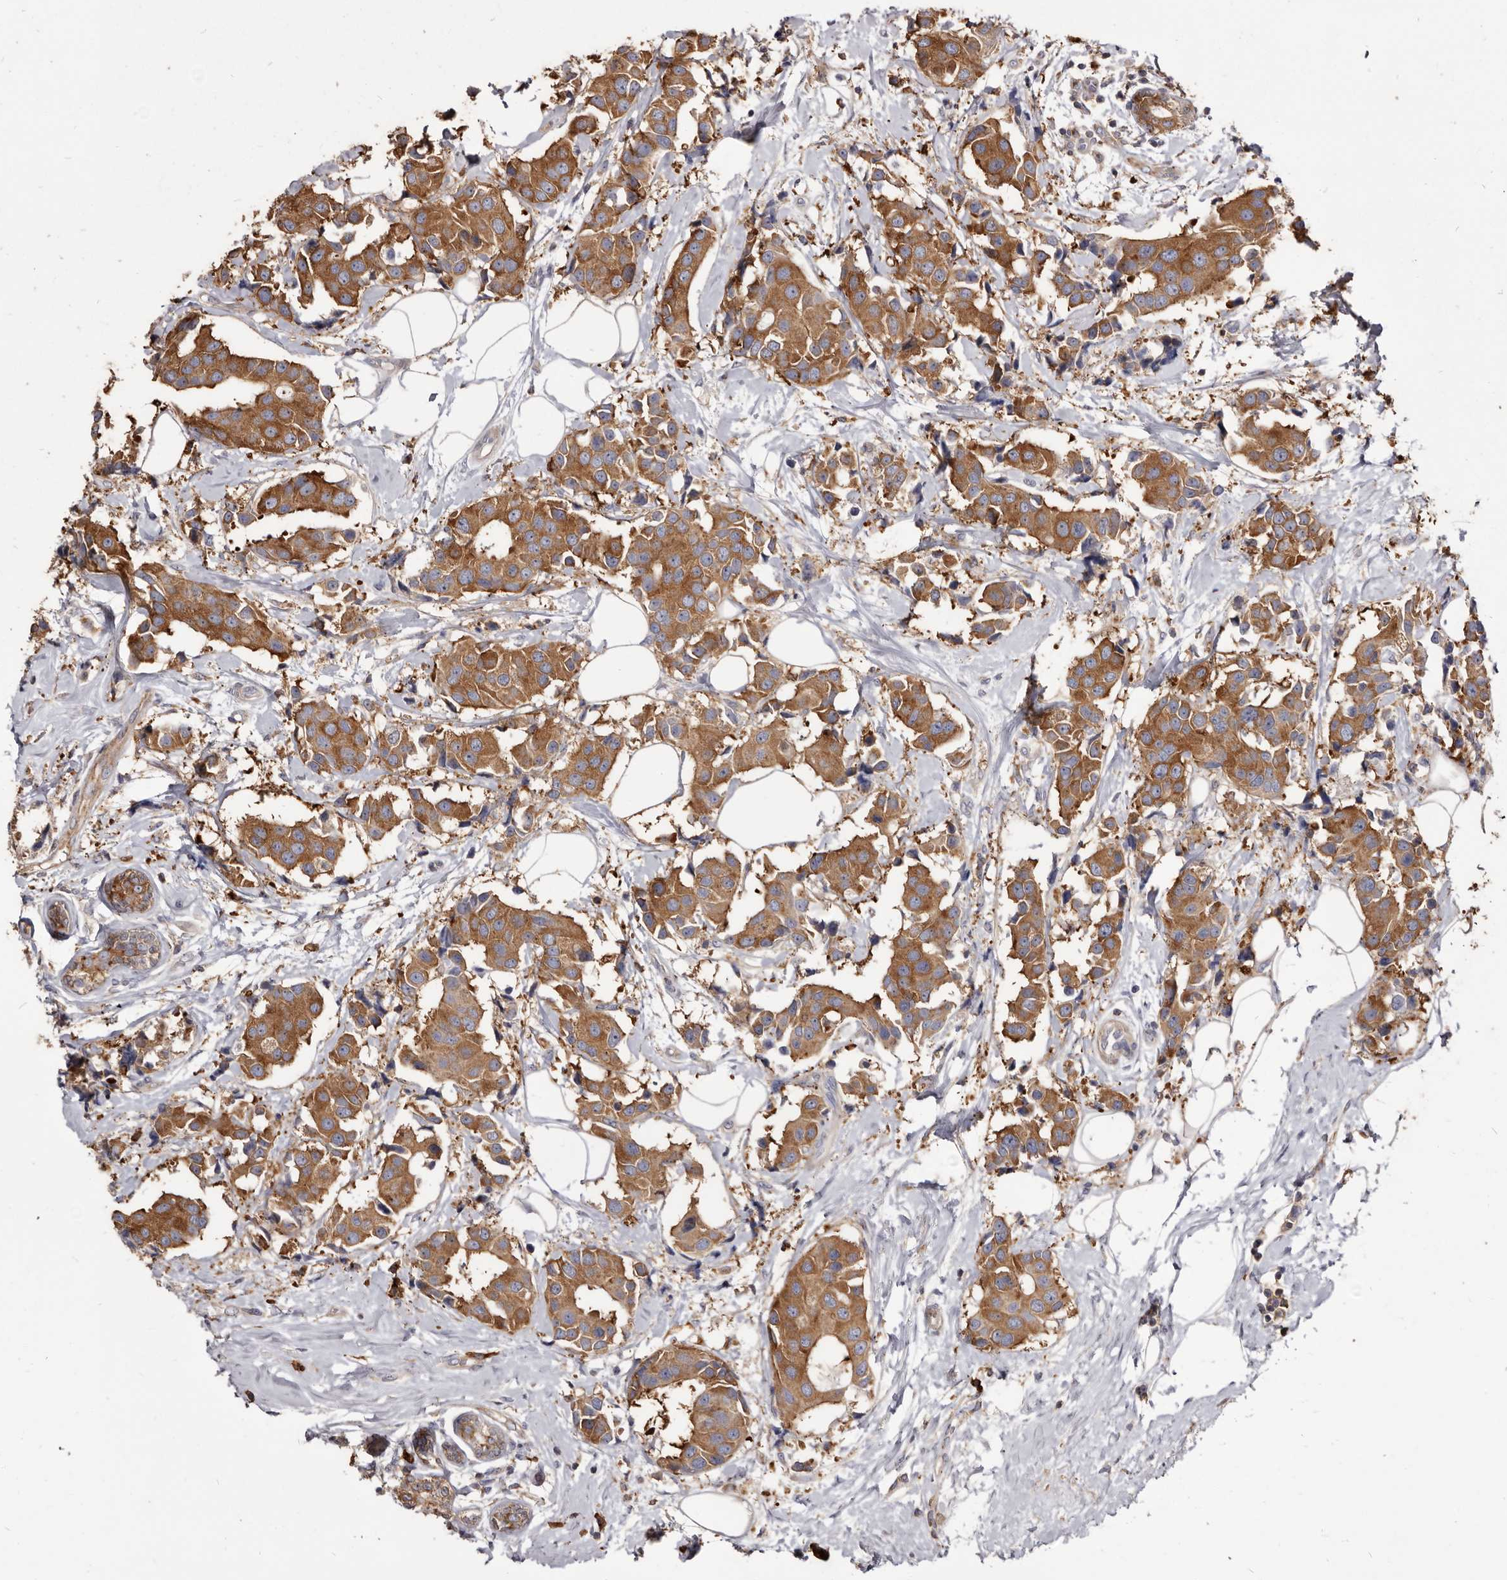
{"staining": {"intensity": "moderate", "quantity": ">75%", "location": "cytoplasmic/membranous"}, "tissue": "breast cancer", "cell_type": "Tumor cells", "image_type": "cancer", "snomed": [{"axis": "morphology", "description": "Normal tissue, NOS"}, {"axis": "morphology", "description": "Duct carcinoma"}, {"axis": "topography", "description": "Breast"}], "caption": "This histopathology image exhibits immunohistochemistry (IHC) staining of breast infiltrating ductal carcinoma, with medium moderate cytoplasmic/membranous expression in about >75% of tumor cells.", "gene": "TPD52", "patient": {"sex": "female", "age": 39}}